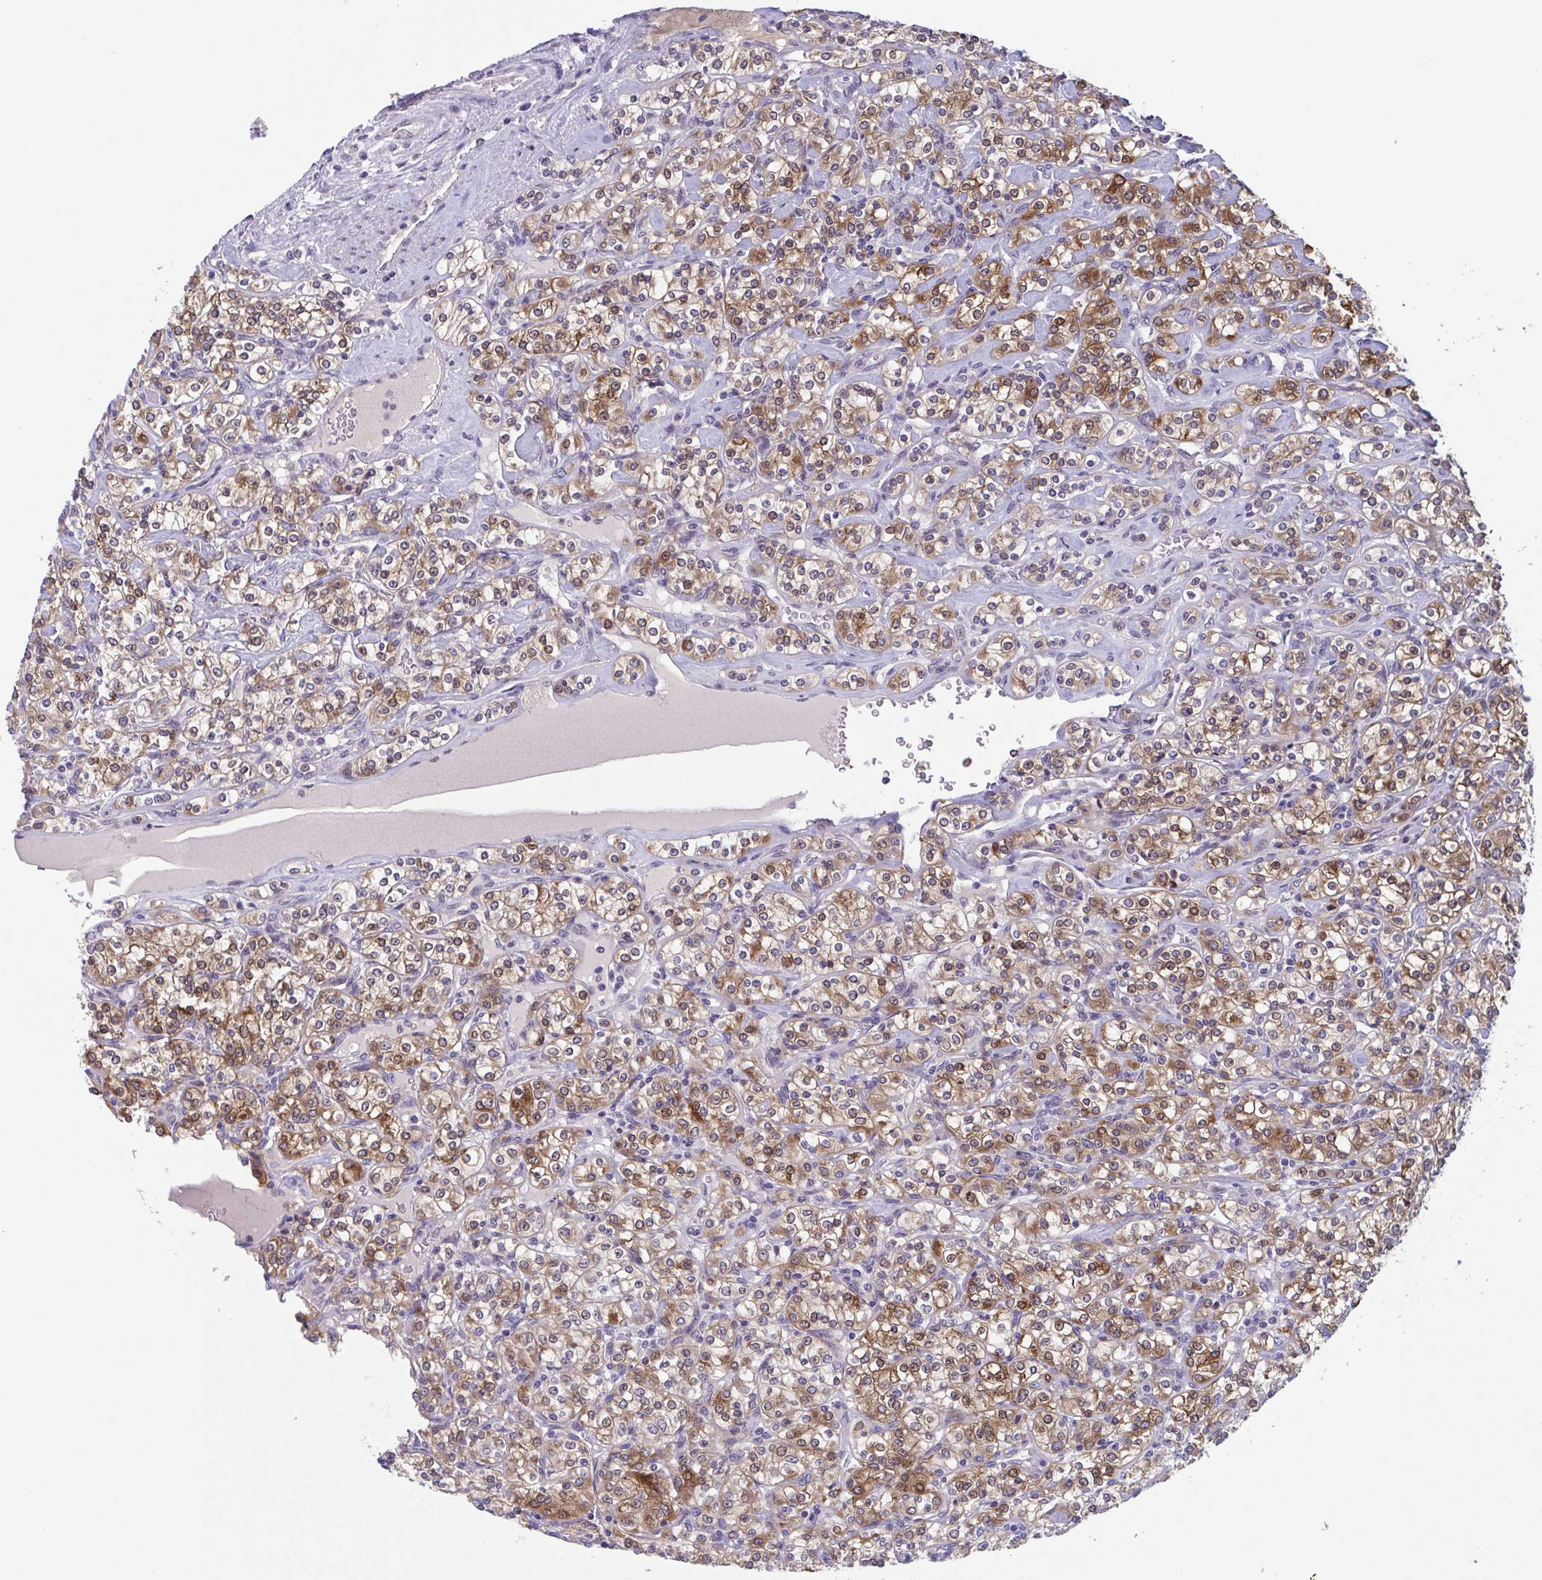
{"staining": {"intensity": "moderate", "quantity": ">75%", "location": "cytoplasmic/membranous,nuclear"}, "tissue": "renal cancer", "cell_type": "Tumor cells", "image_type": "cancer", "snomed": [{"axis": "morphology", "description": "Adenocarcinoma, NOS"}, {"axis": "topography", "description": "Kidney"}], "caption": "Immunohistochemical staining of human renal cancer demonstrates medium levels of moderate cytoplasmic/membranous and nuclear expression in about >75% of tumor cells.", "gene": "RIOK1", "patient": {"sex": "male", "age": 77}}